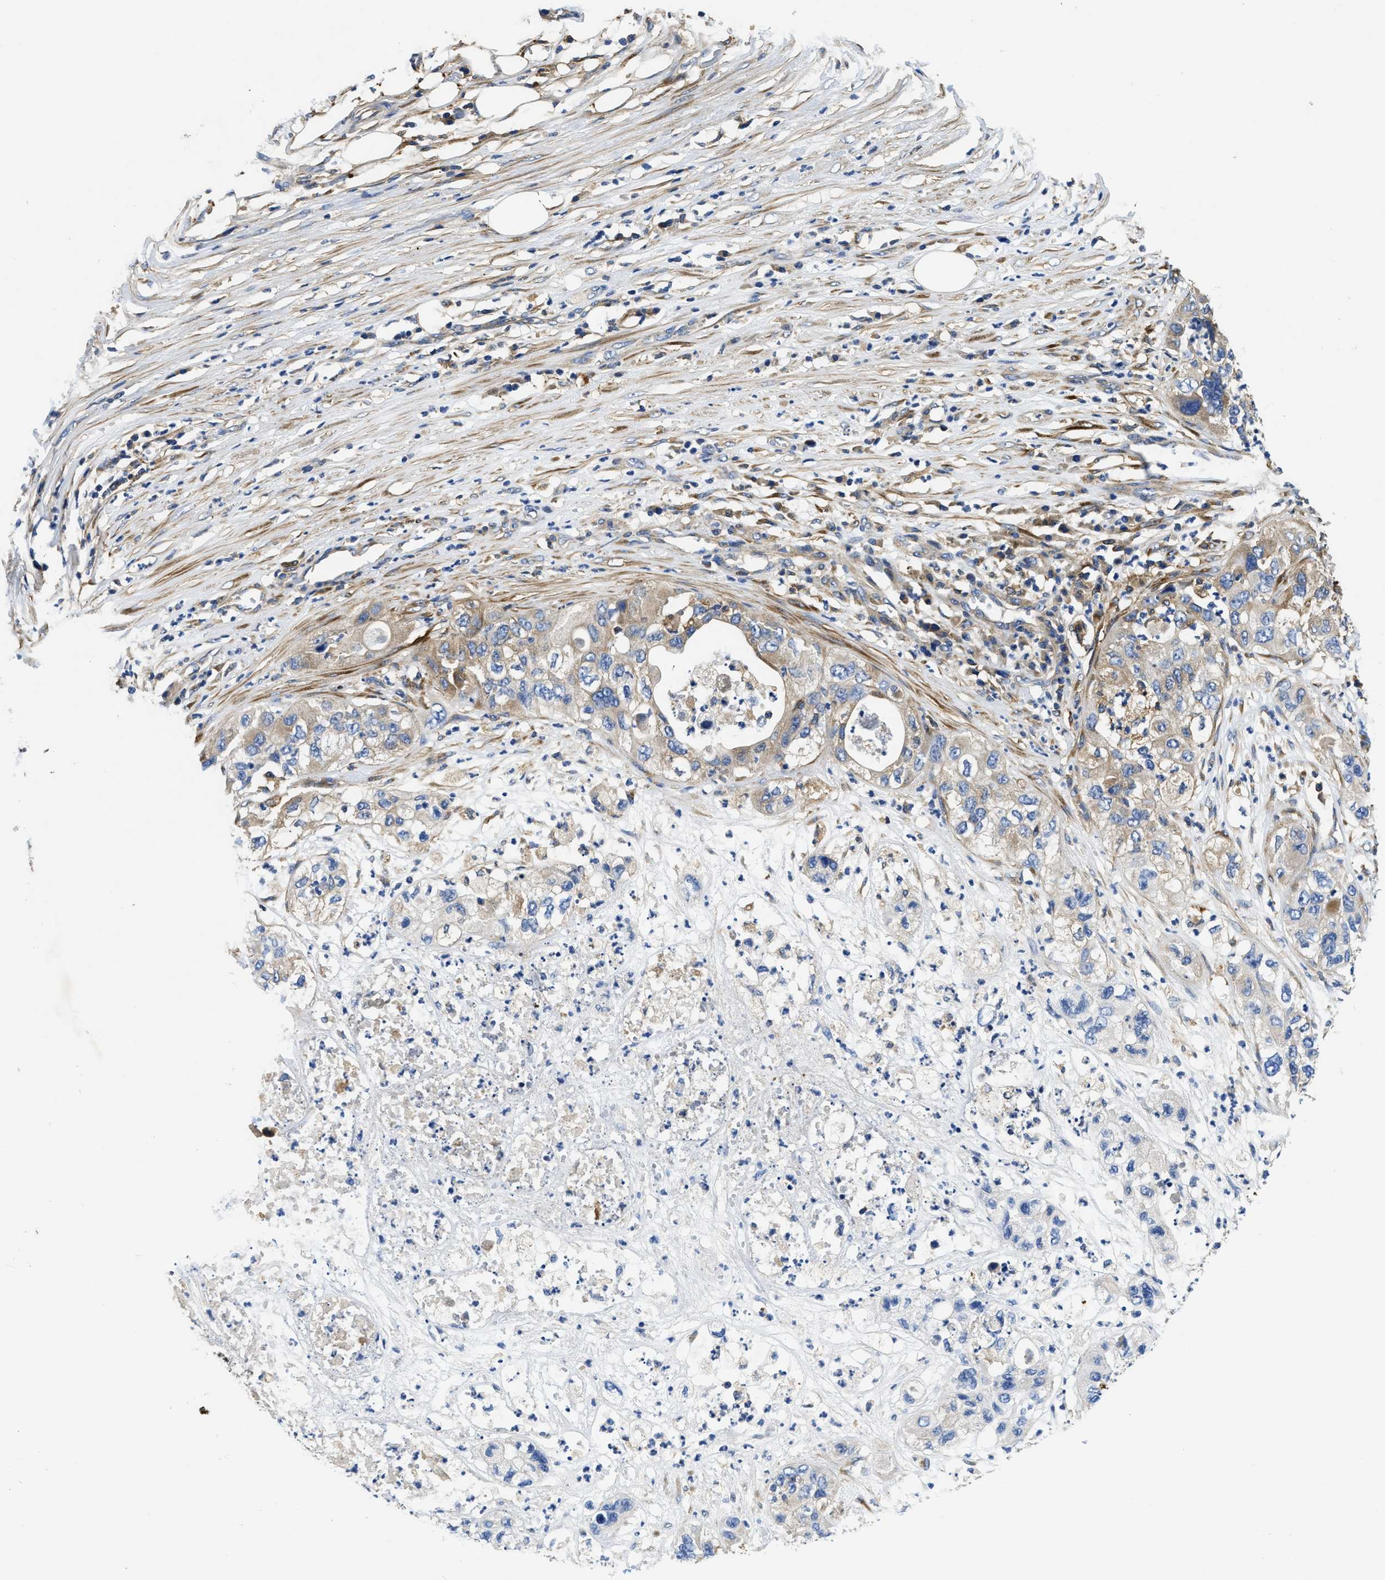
{"staining": {"intensity": "moderate", "quantity": ">75%", "location": "cytoplasmic/membranous"}, "tissue": "pancreatic cancer", "cell_type": "Tumor cells", "image_type": "cancer", "snomed": [{"axis": "morphology", "description": "Adenocarcinoma, NOS"}, {"axis": "topography", "description": "Pancreas"}], "caption": "Pancreatic cancer (adenocarcinoma) tissue demonstrates moderate cytoplasmic/membranous positivity in approximately >75% of tumor cells", "gene": "STAT2", "patient": {"sex": "female", "age": 78}}